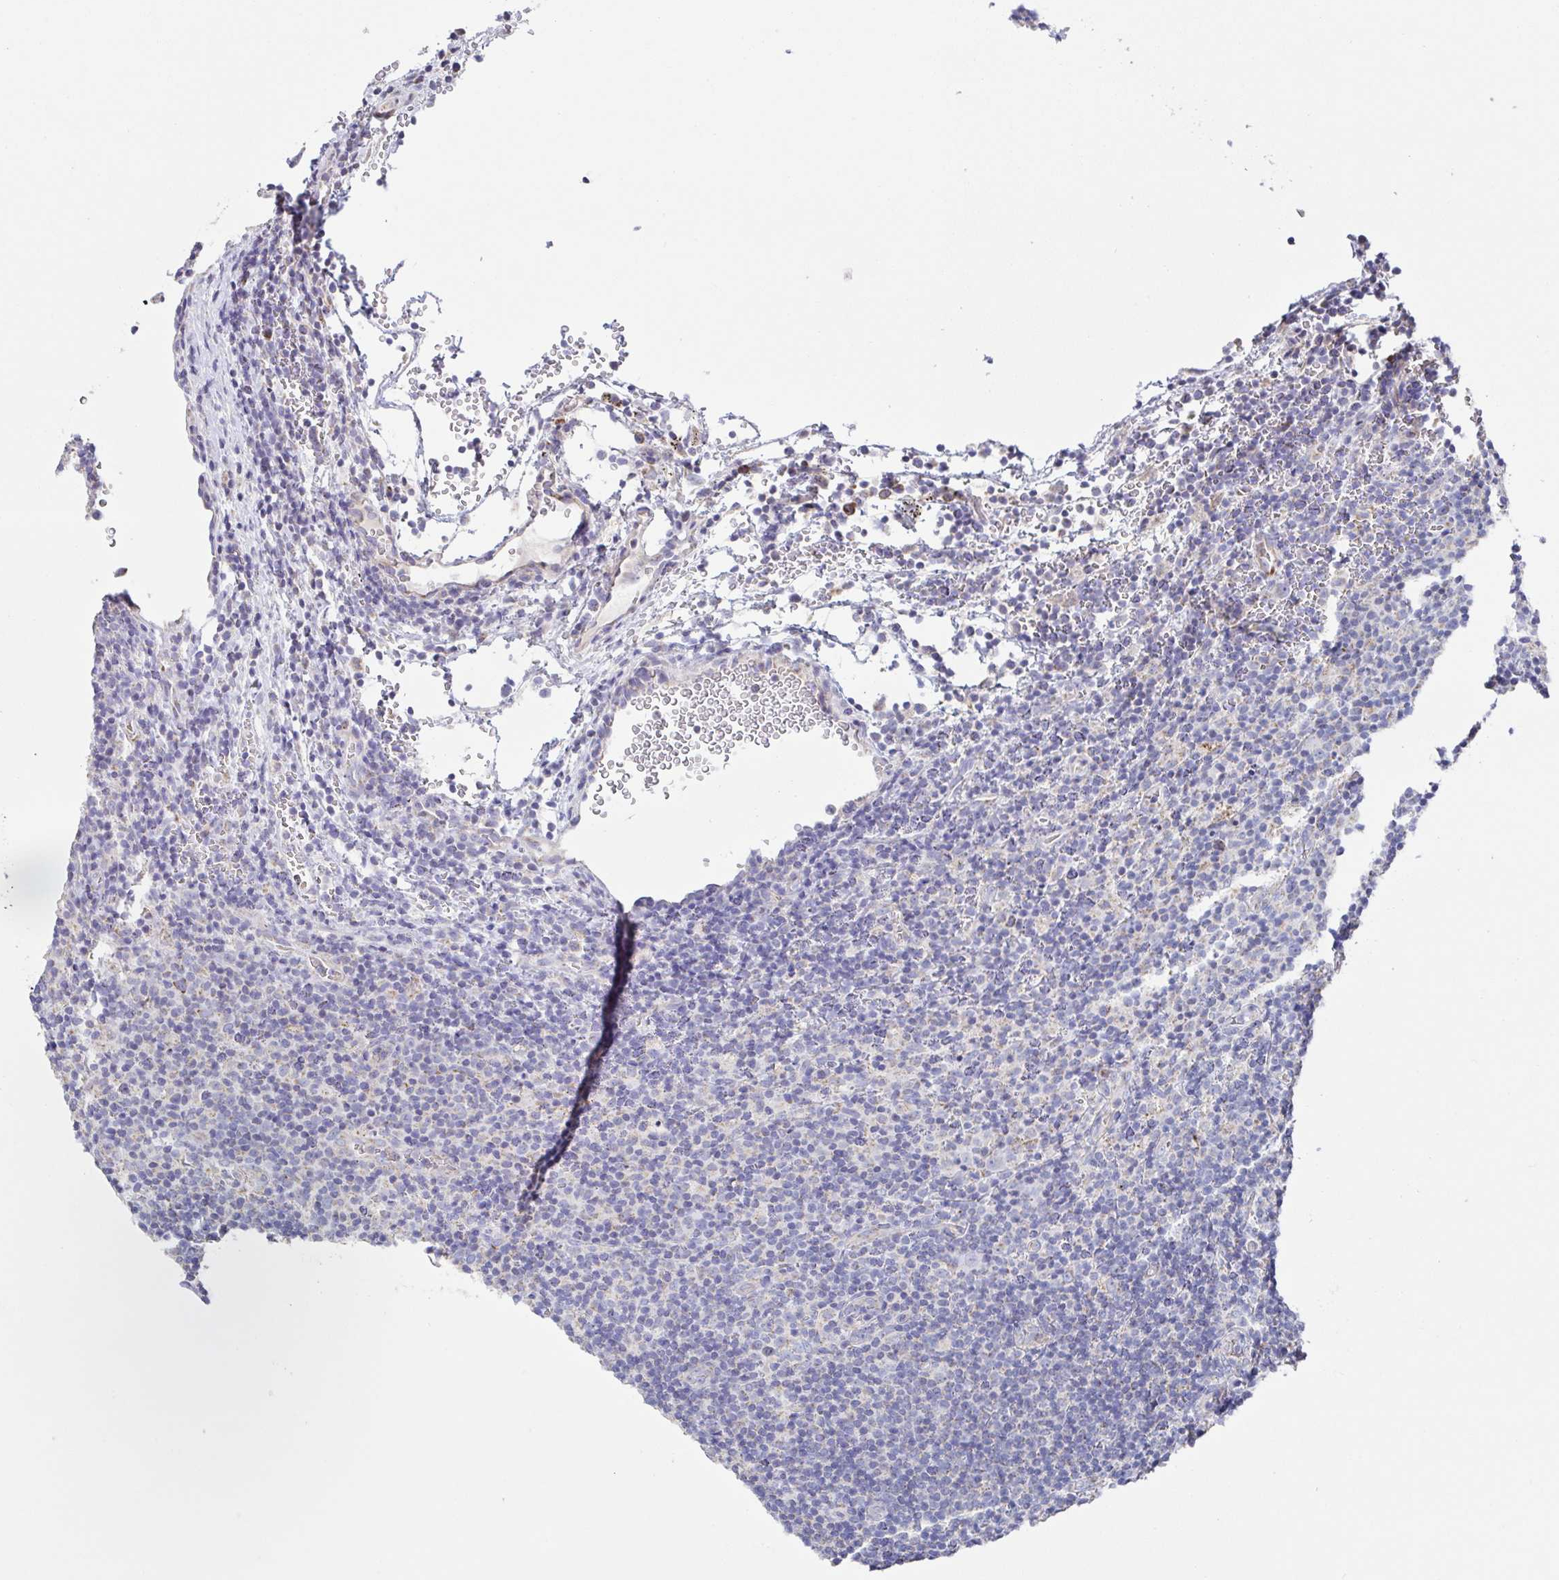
{"staining": {"intensity": "negative", "quantity": "none", "location": "none"}, "tissue": "lymphoma", "cell_type": "Tumor cells", "image_type": "cancer", "snomed": [{"axis": "morphology", "description": "Hodgkin's disease, NOS"}, {"axis": "topography", "description": "Lymph node"}], "caption": "IHC photomicrograph of human Hodgkin's disease stained for a protein (brown), which displays no staining in tumor cells.", "gene": "DOK7", "patient": {"sex": "female", "age": 57}}